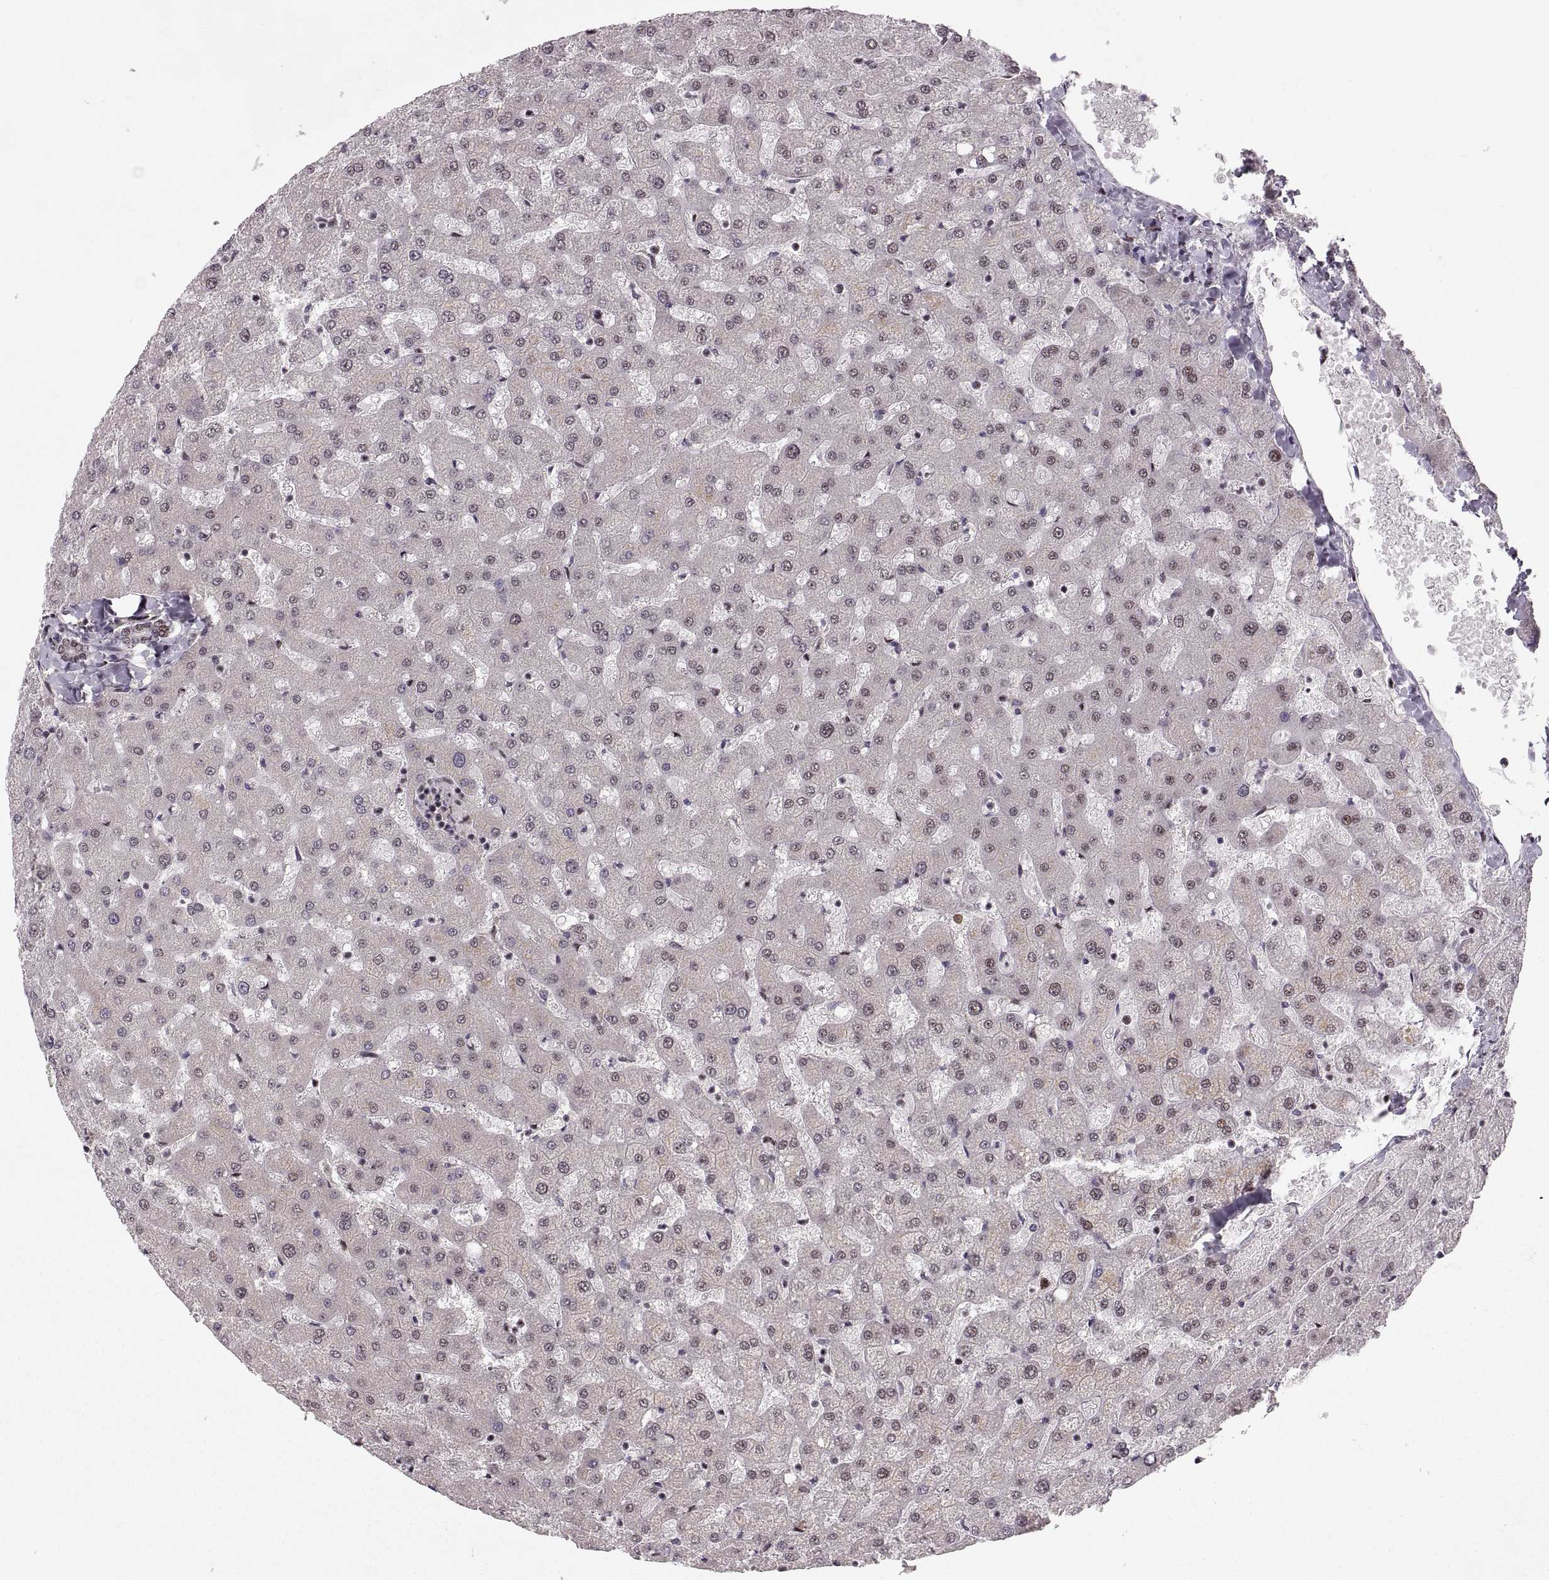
{"staining": {"intensity": "moderate", "quantity": "25%-75%", "location": "nuclear"}, "tissue": "liver", "cell_type": "Cholangiocytes", "image_type": "normal", "snomed": [{"axis": "morphology", "description": "Normal tissue, NOS"}, {"axis": "topography", "description": "Liver"}], "caption": "Moderate nuclear staining for a protein is seen in about 25%-75% of cholangiocytes of benign liver using immunohistochemistry.", "gene": "ZCCHC17", "patient": {"sex": "female", "age": 50}}